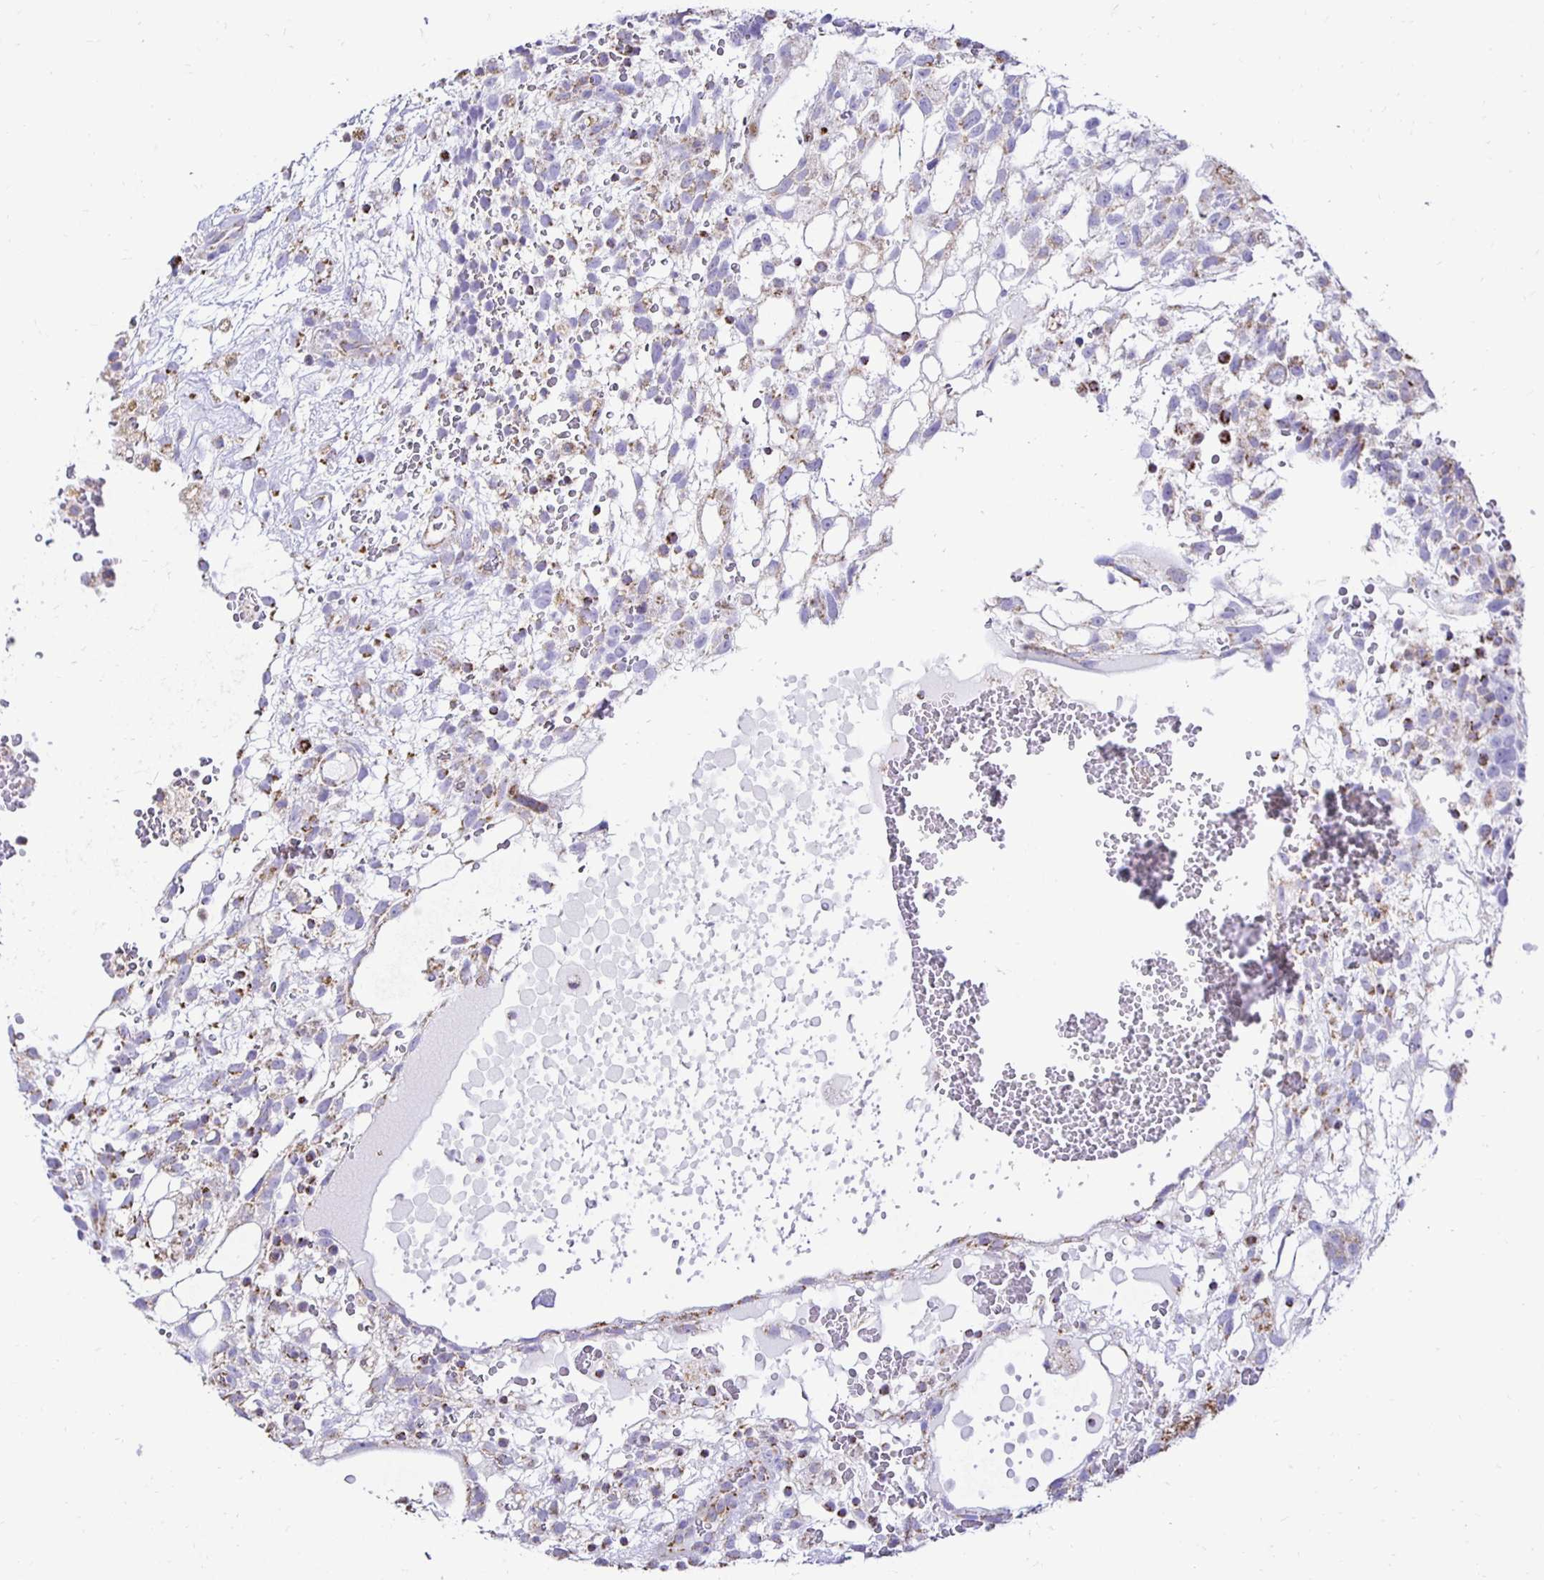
{"staining": {"intensity": "moderate", "quantity": "25%-75%", "location": "cytoplasmic/membranous"}, "tissue": "testis cancer", "cell_type": "Tumor cells", "image_type": "cancer", "snomed": [{"axis": "morphology", "description": "Normal tissue, NOS"}, {"axis": "morphology", "description": "Carcinoma, Embryonal, NOS"}, {"axis": "topography", "description": "Testis"}], "caption": "Protein expression analysis of testis cancer reveals moderate cytoplasmic/membranous positivity in about 25%-75% of tumor cells. (DAB = brown stain, brightfield microscopy at high magnification).", "gene": "PLAAT2", "patient": {"sex": "male", "age": 32}}